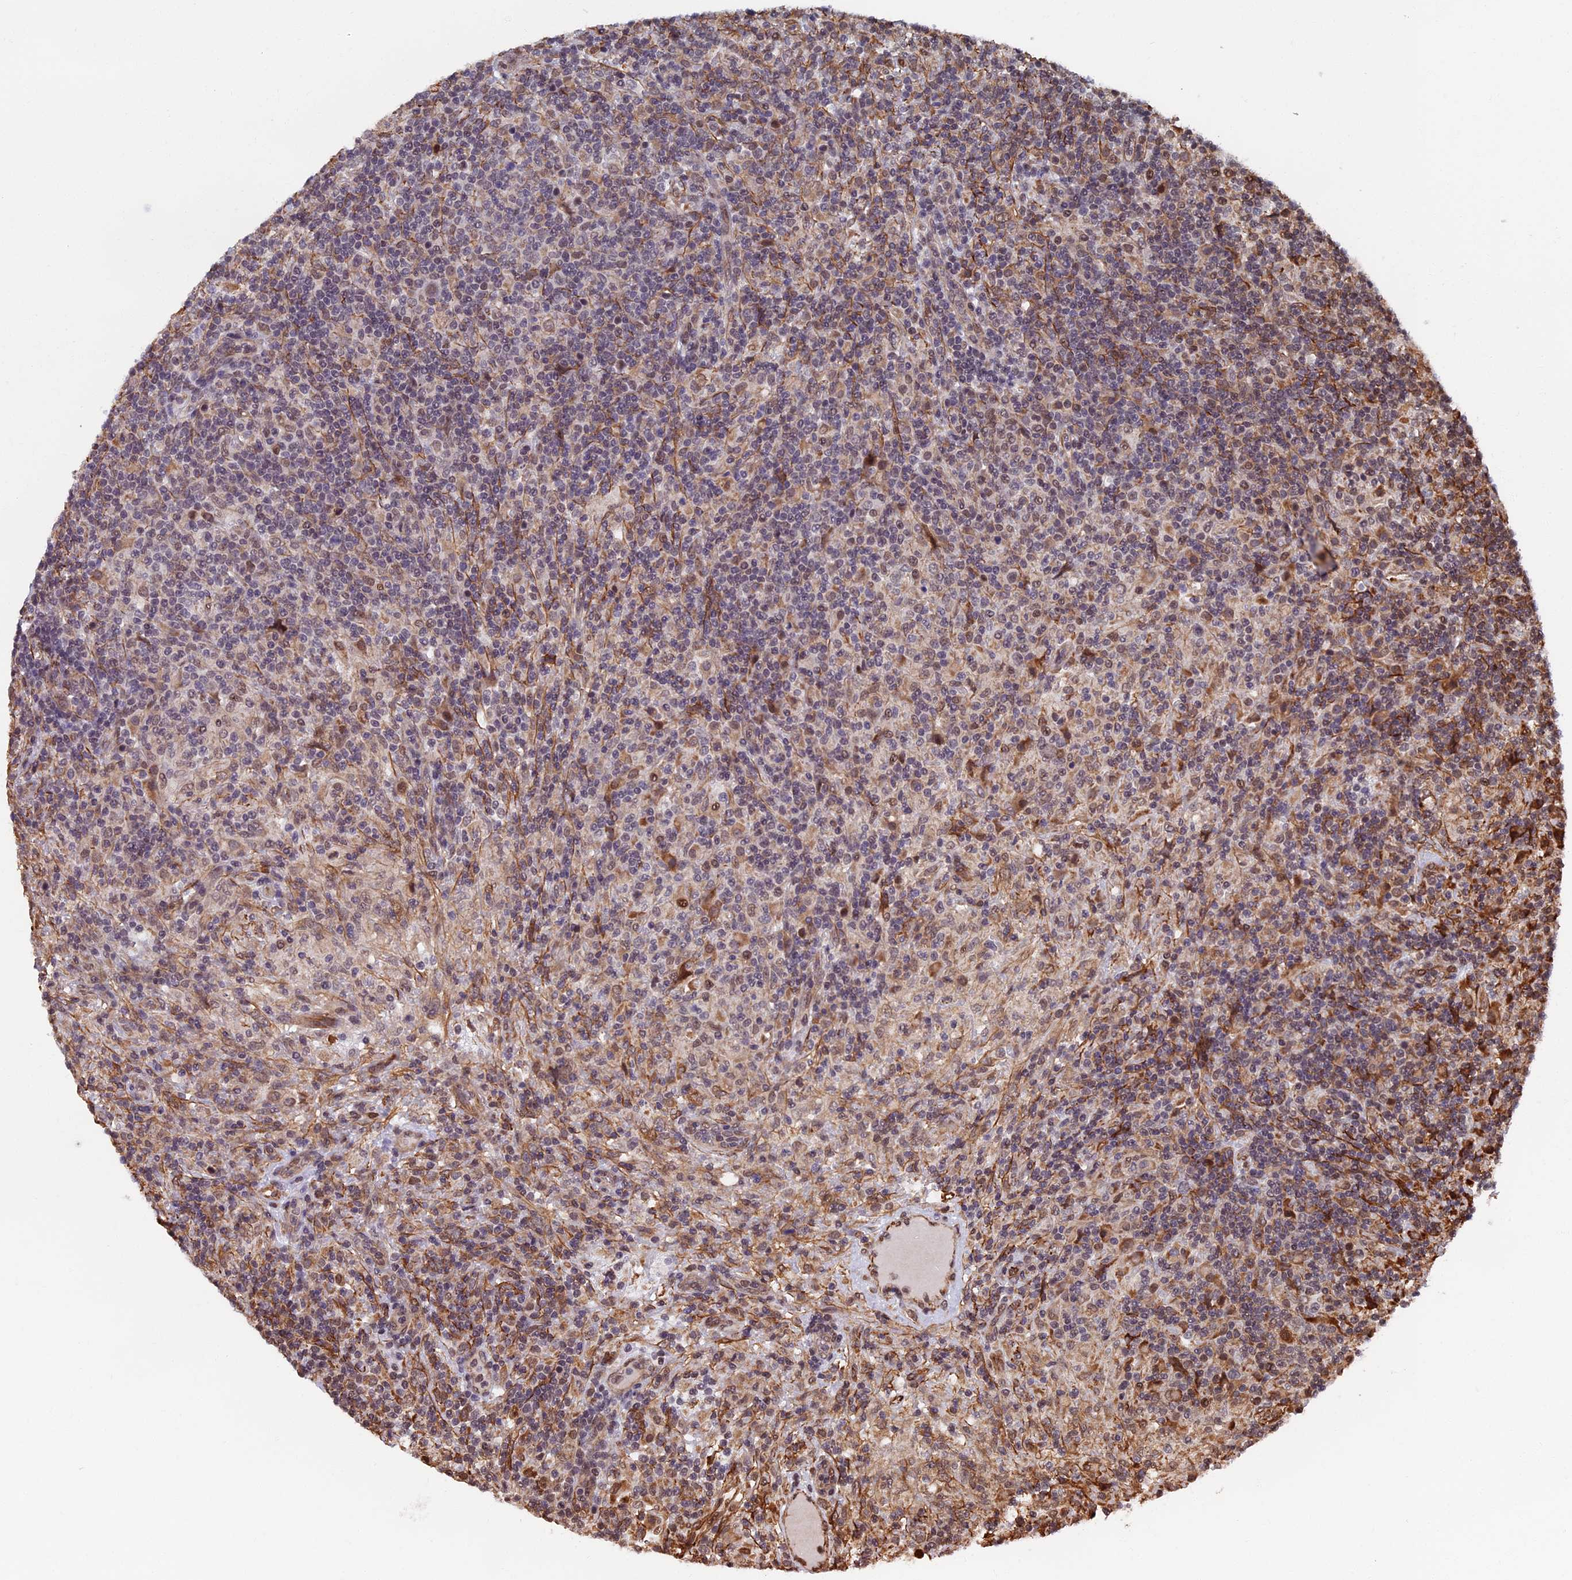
{"staining": {"intensity": "negative", "quantity": "none", "location": "none"}, "tissue": "lymphoma", "cell_type": "Tumor cells", "image_type": "cancer", "snomed": [{"axis": "morphology", "description": "Hodgkin's disease, NOS"}, {"axis": "topography", "description": "Lymph node"}], "caption": "Tumor cells show no significant positivity in lymphoma.", "gene": "CTDP1", "patient": {"sex": "male", "age": 70}}